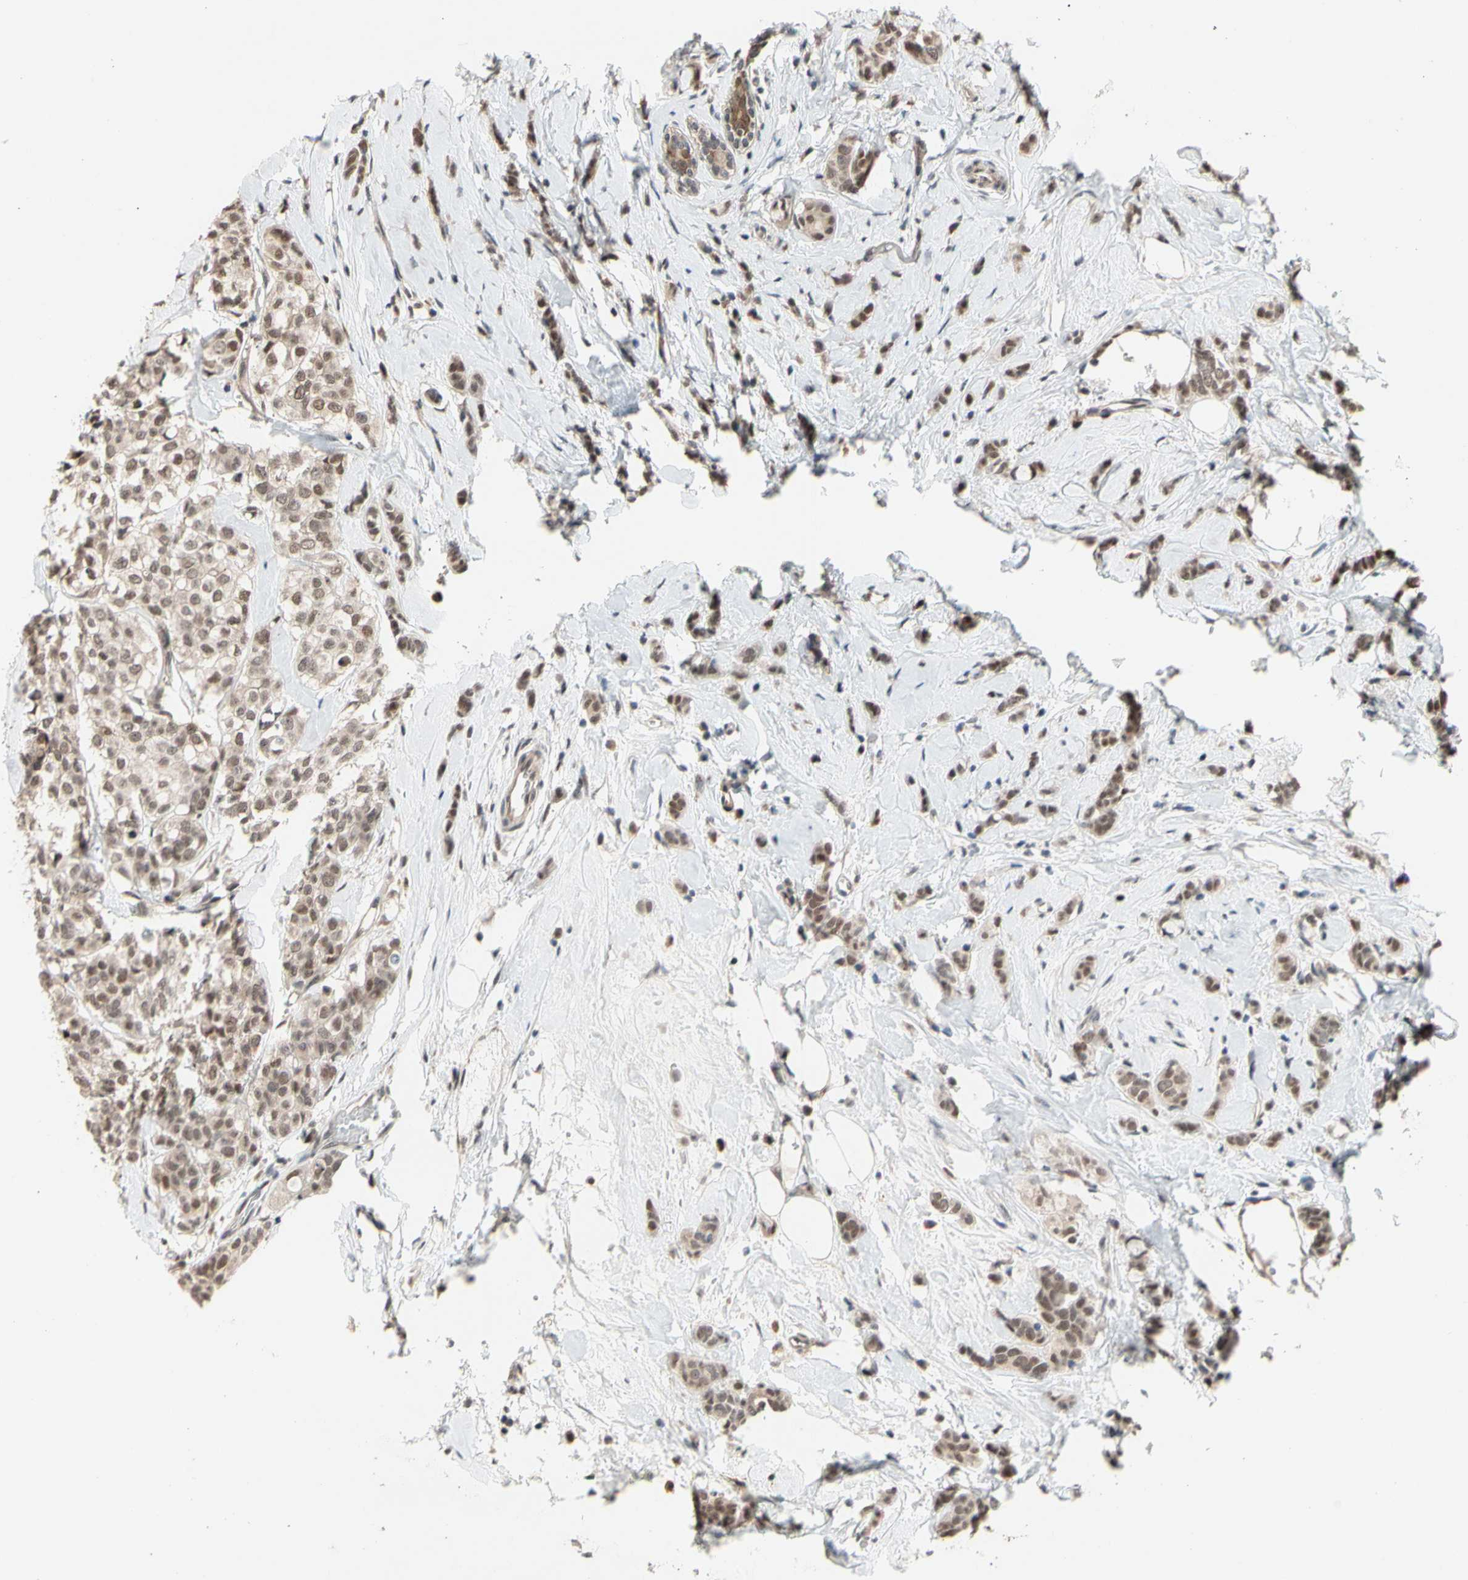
{"staining": {"intensity": "weak", "quantity": ">75%", "location": "cytoplasmic/membranous,nuclear"}, "tissue": "breast cancer", "cell_type": "Tumor cells", "image_type": "cancer", "snomed": [{"axis": "morphology", "description": "Lobular carcinoma"}, {"axis": "topography", "description": "Breast"}], "caption": "Lobular carcinoma (breast) stained for a protein (brown) displays weak cytoplasmic/membranous and nuclear positive expression in approximately >75% of tumor cells.", "gene": "NGEF", "patient": {"sex": "female", "age": 60}}